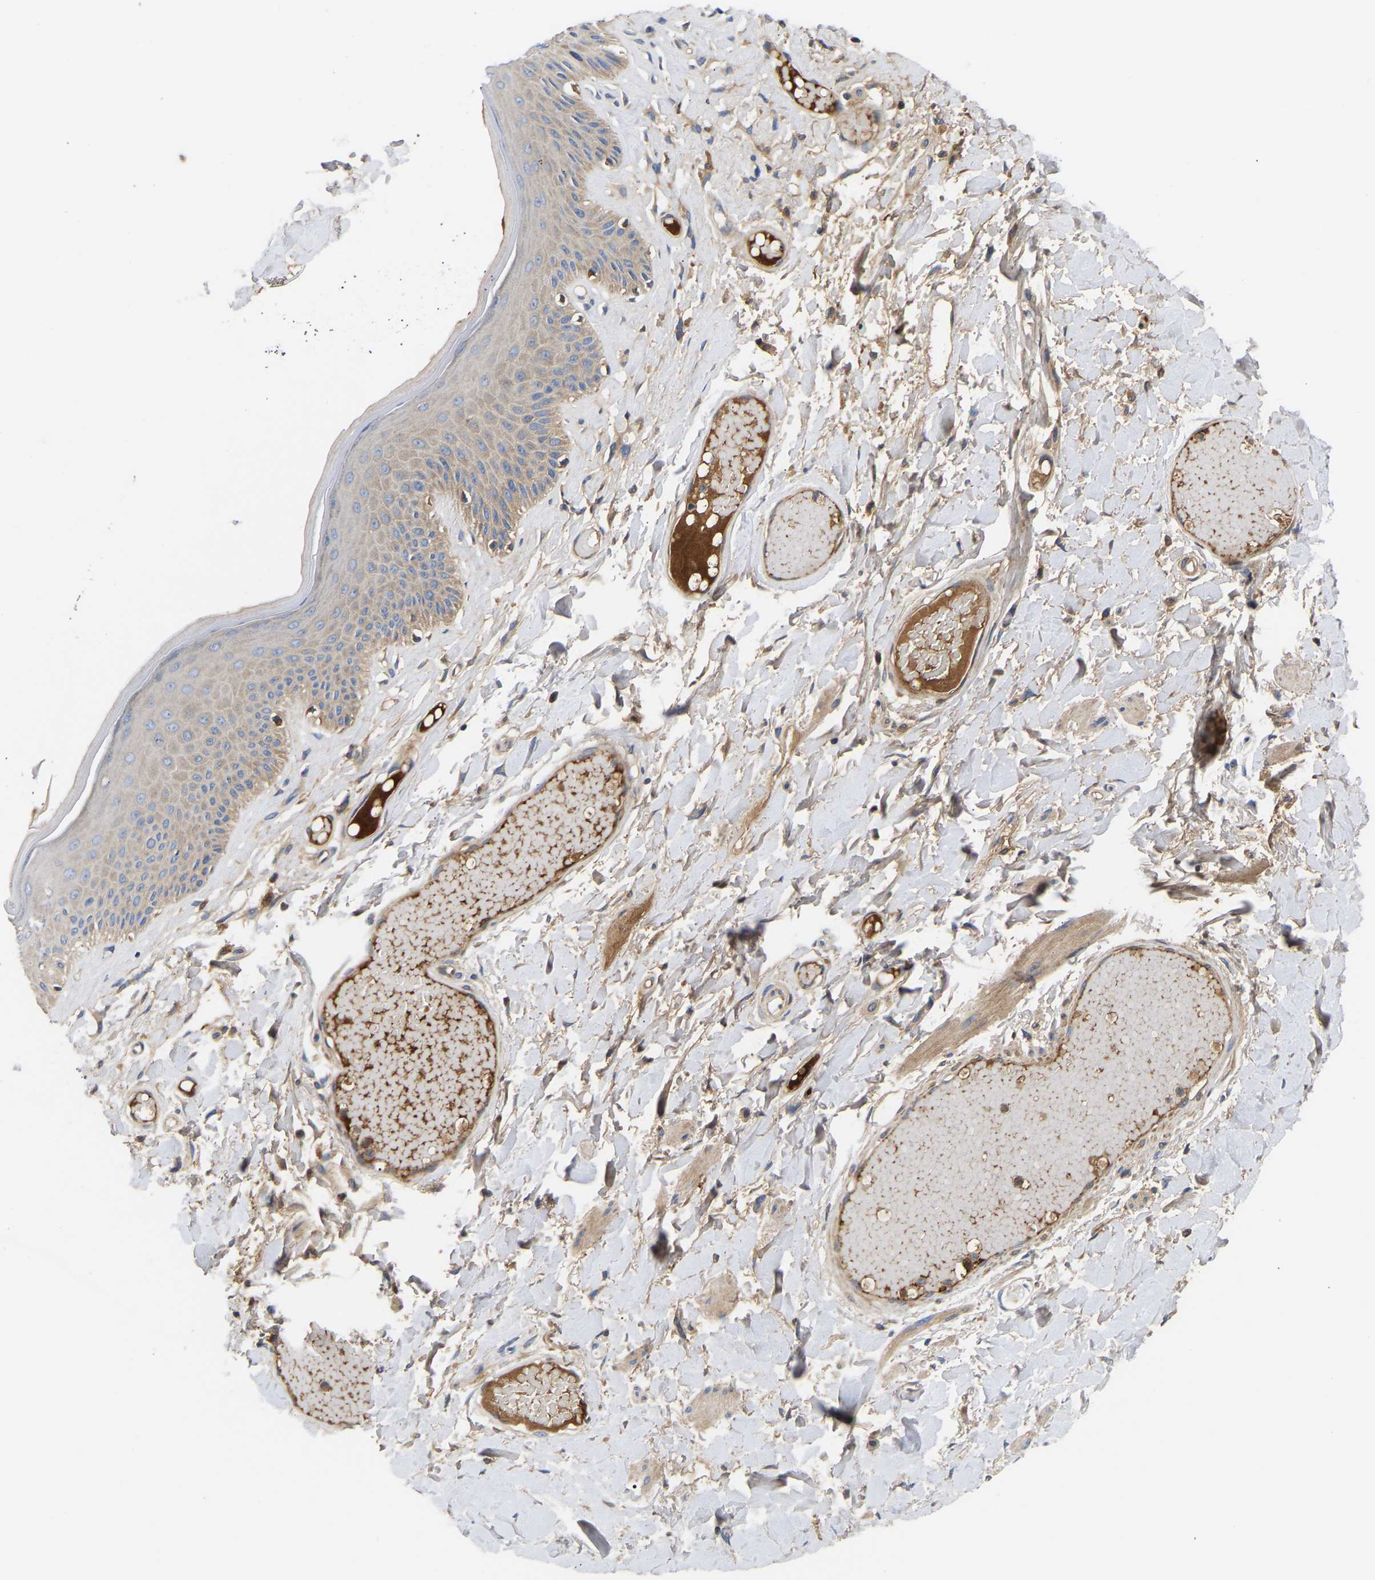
{"staining": {"intensity": "moderate", "quantity": "<25%", "location": "cytoplasmic/membranous"}, "tissue": "skin", "cell_type": "Epidermal cells", "image_type": "normal", "snomed": [{"axis": "morphology", "description": "Normal tissue, NOS"}, {"axis": "topography", "description": "Vulva"}], "caption": "Skin stained with IHC reveals moderate cytoplasmic/membranous expression in approximately <25% of epidermal cells. The staining is performed using DAB (3,3'-diaminobenzidine) brown chromogen to label protein expression. The nuclei are counter-stained blue using hematoxylin.", "gene": "AIMP2", "patient": {"sex": "female", "age": 73}}